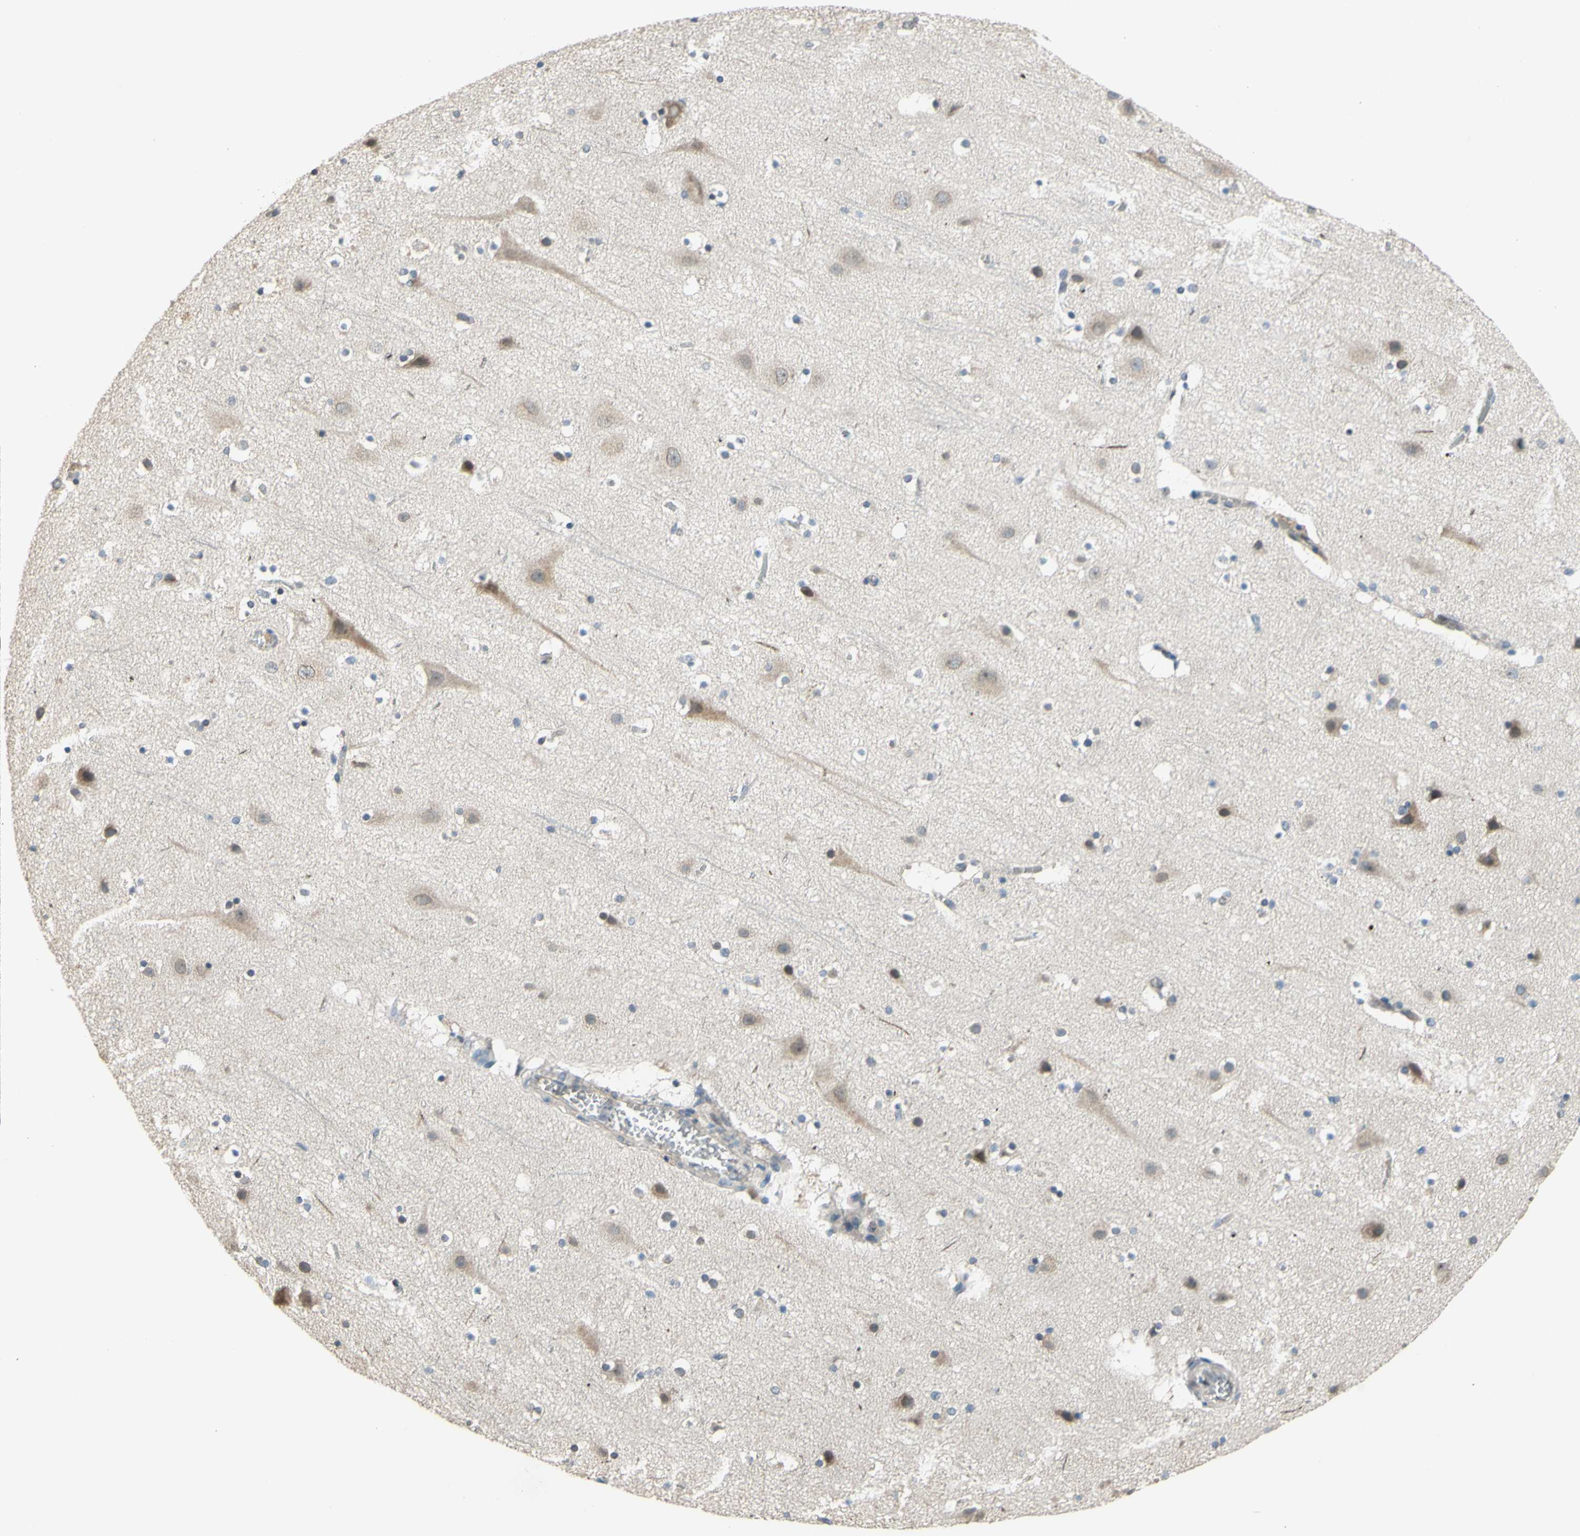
{"staining": {"intensity": "negative", "quantity": "none", "location": "none"}, "tissue": "cerebral cortex", "cell_type": "Endothelial cells", "image_type": "normal", "snomed": [{"axis": "morphology", "description": "Normal tissue, NOS"}, {"axis": "topography", "description": "Cerebral cortex"}], "caption": "Immunohistochemical staining of unremarkable cerebral cortex demonstrates no significant staining in endothelial cells. The staining is performed using DAB brown chromogen with nuclei counter-stained in using hematoxylin.", "gene": "ZNF184", "patient": {"sex": "male", "age": 45}}